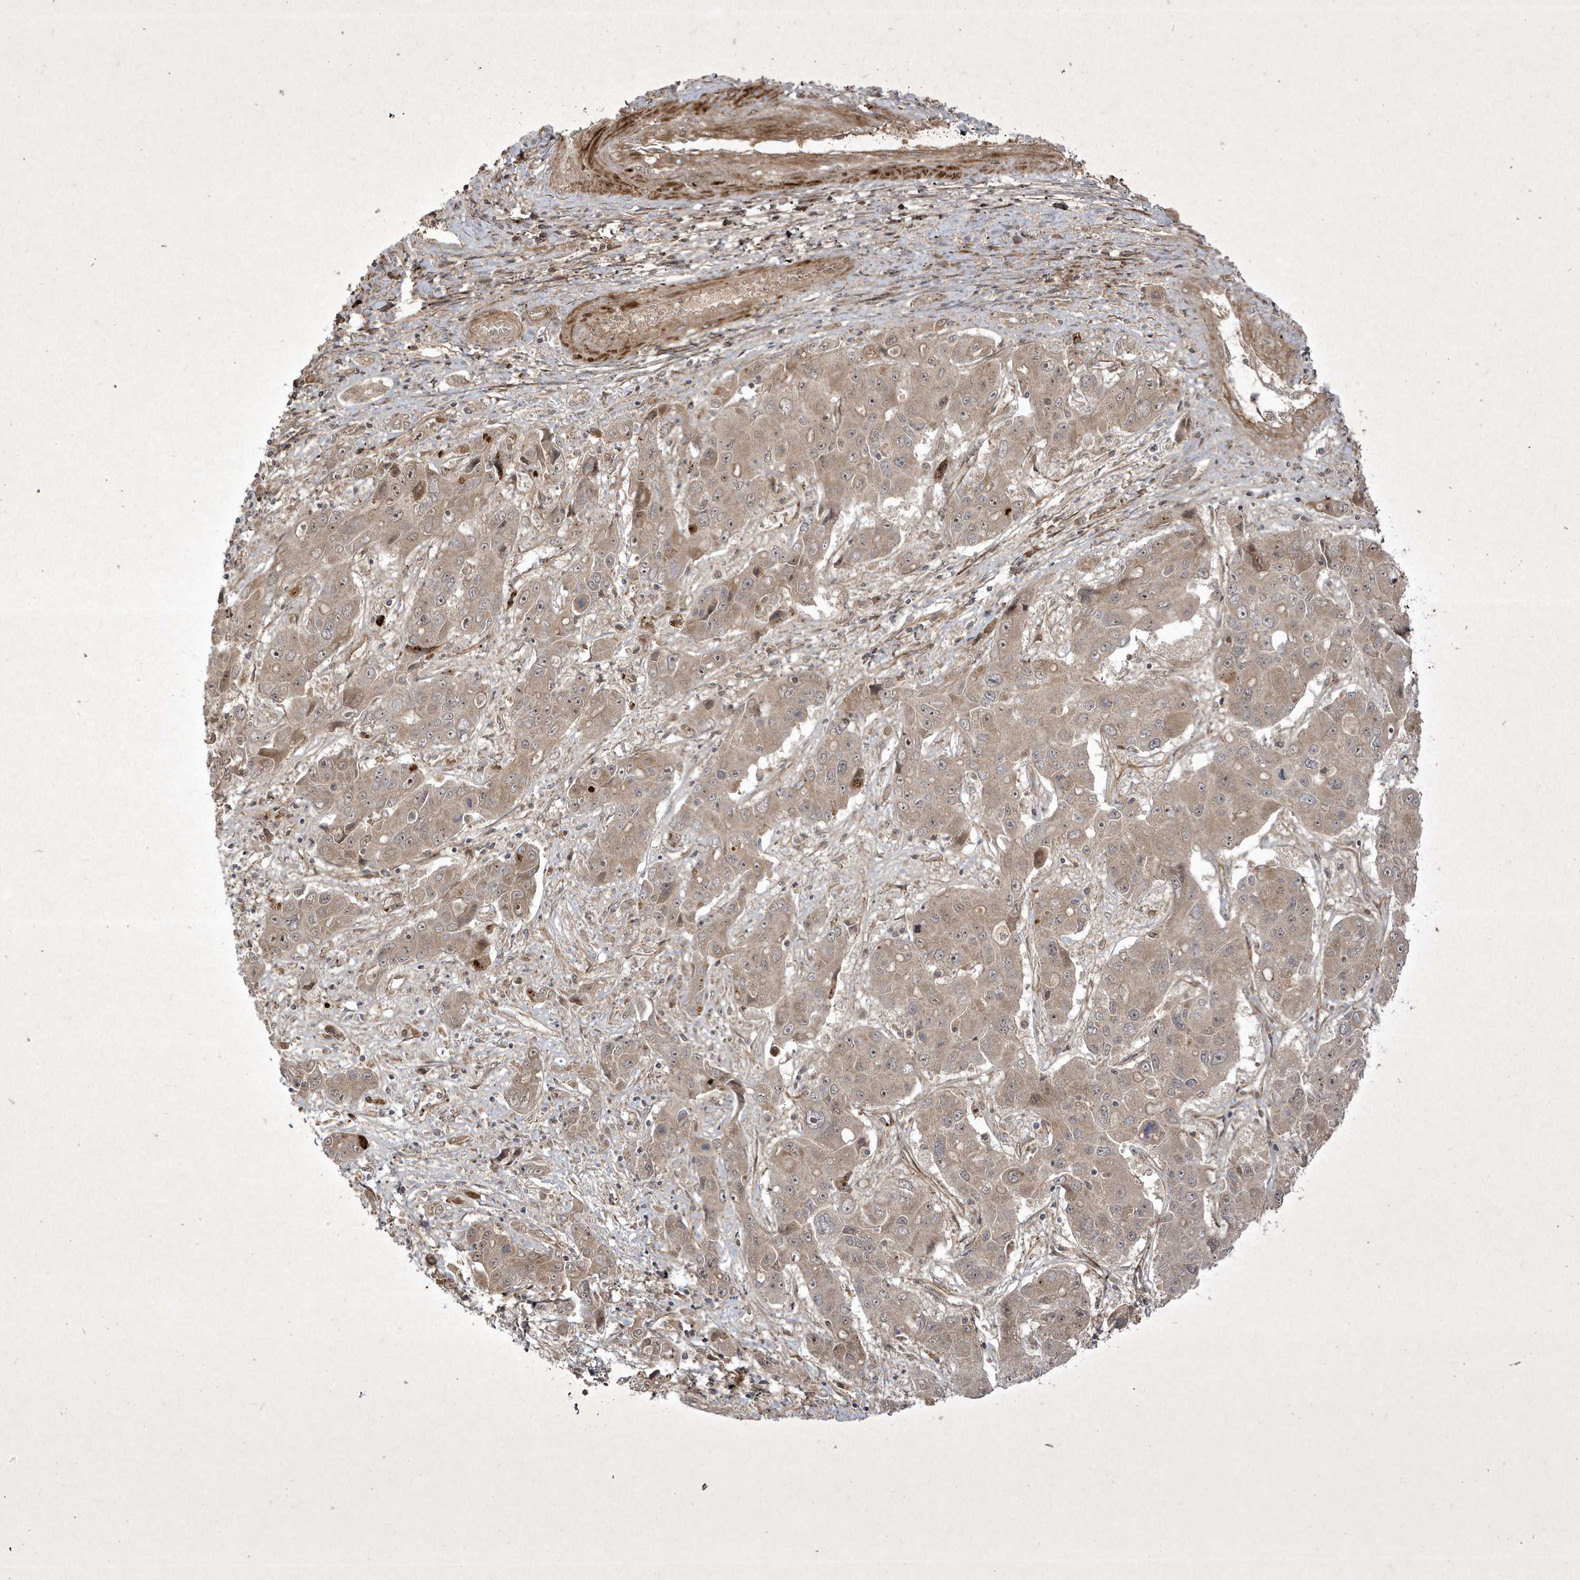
{"staining": {"intensity": "weak", "quantity": ">75%", "location": "cytoplasmic/membranous,nuclear"}, "tissue": "liver cancer", "cell_type": "Tumor cells", "image_type": "cancer", "snomed": [{"axis": "morphology", "description": "Cholangiocarcinoma"}, {"axis": "topography", "description": "Liver"}], "caption": "High-power microscopy captured an IHC histopathology image of liver cancer (cholangiocarcinoma), revealing weak cytoplasmic/membranous and nuclear positivity in about >75% of tumor cells.", "gene": "FAM83C", "patient": {"sex": "male", "age": 67}}